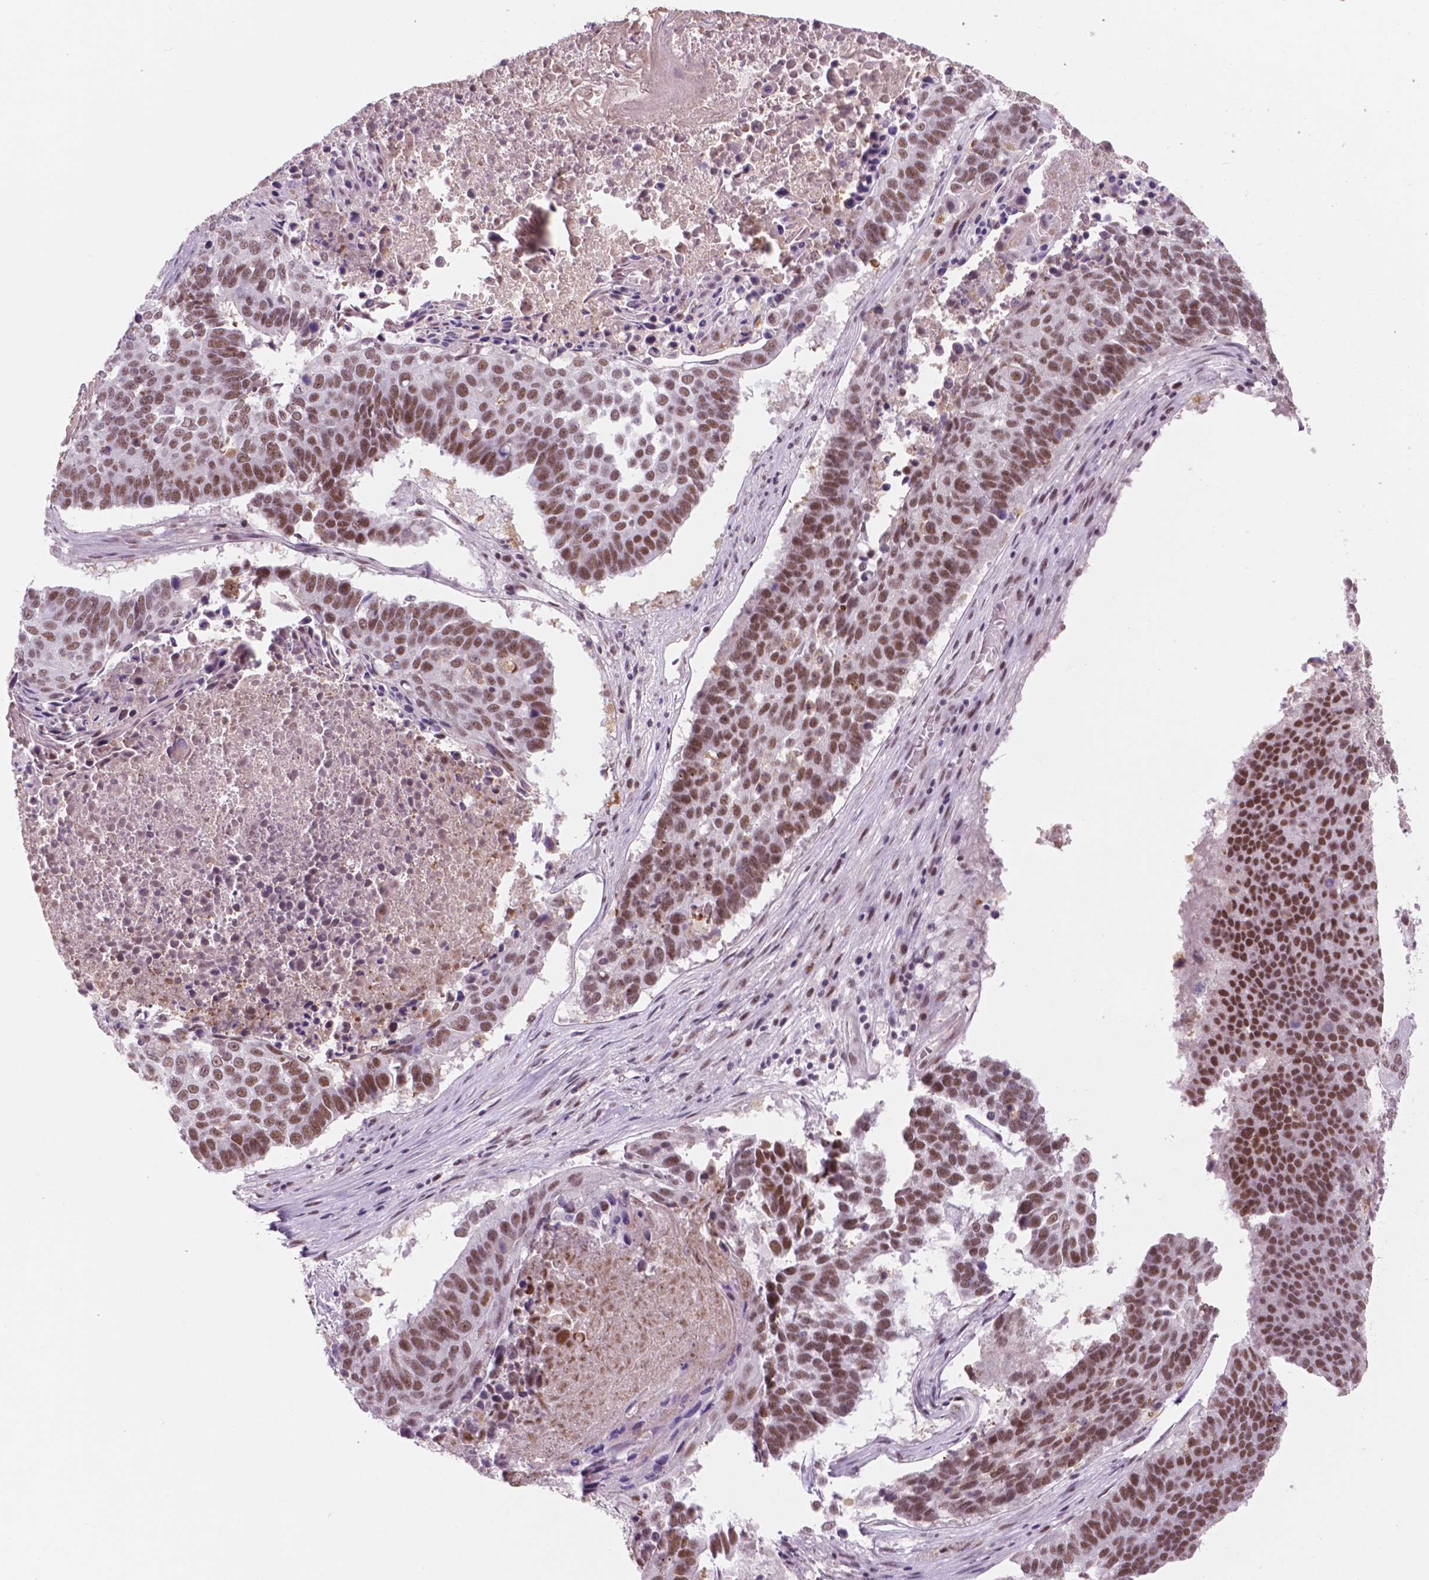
{"staining": {"intensity": "moderate", "quantity": ">75%", "location": "nuclear"}, "tissue": "lung cancer", "cell_type": "Tumor cells", "image_type": "cancer", "snomed": [{"axis": "morphology", "description": "Squamous cell carcinoma, NOS"}, {"axis": "topography", "description": "Lung"}], "caption": "Immunohistochemical staining of human squamous cell carcinoma (lung) demonstrates medium levels of moderate nuclear expression in about >75% of tumor cells.", "gene": "CTR9", "patient": {"sex": "male", "age": 73}}